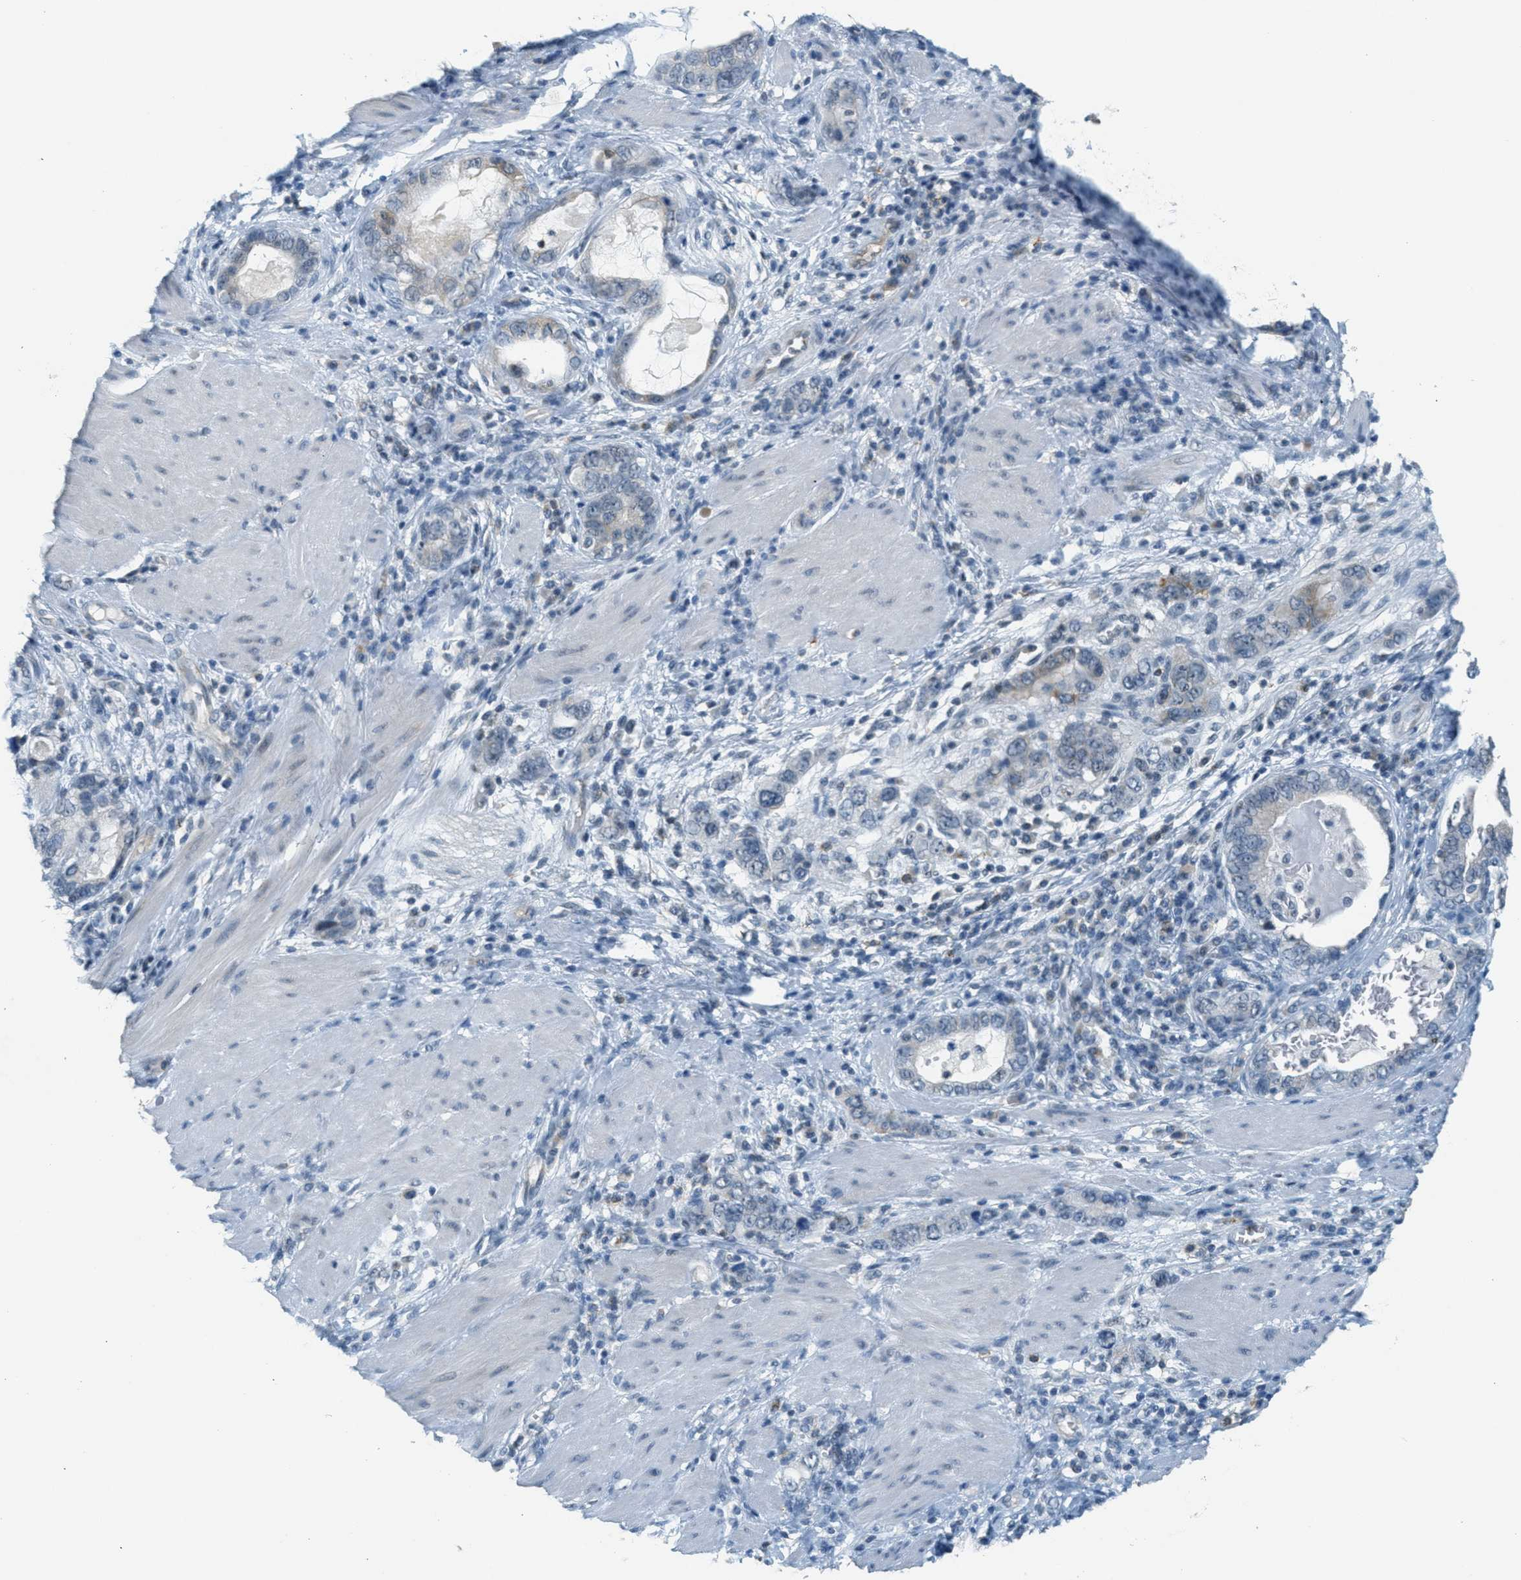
{"staining": {"intensity": "weak", "quantity": "<25%", "location": "cytoplasmic/membranous"}, "tissue": "stomach cancer", "cell_type": "Tumor cells", "image_type": "cancer", "snomed": [{"axis": "morphology", "description": "Adenocarcinoma, NOS"}, {"axis": "topography", "description": "Stomach, lower"}], "caption": "Immunohistochemical staining of human stomach cancer (adenocarcinoma) demonstrates no significant expression in tumor cells.", "gene": "FYN", "patient": {"sex": "female", "age": 93}}